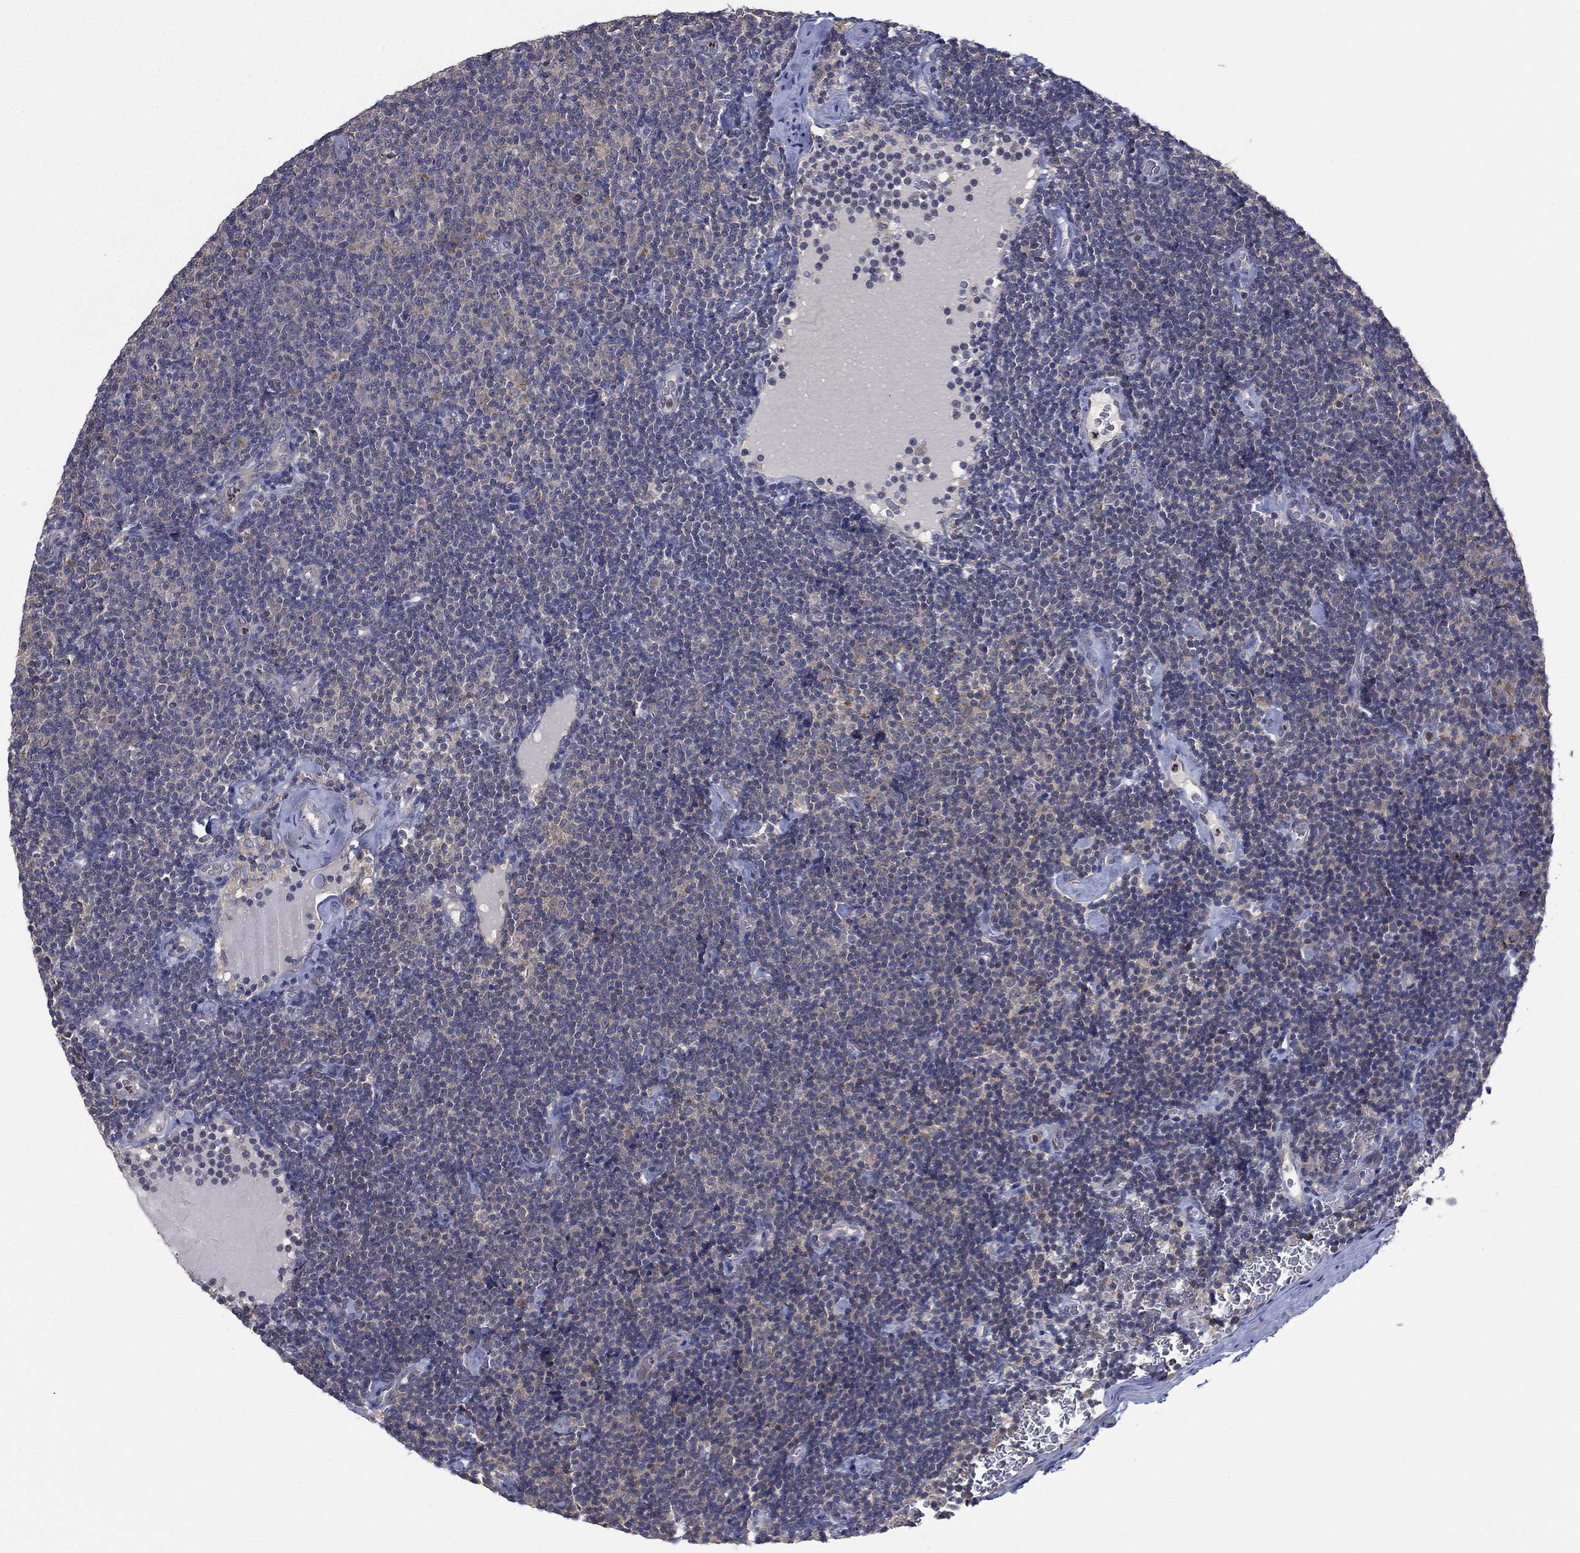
{"staining": {"intensity": "negative", "quantity": "none", "location": "none"}, "tissue": "lymphoma", "cell_type": "Tumor cells", "image_type": "cancer", "snomed": [{"axis": "morphology", "description": "Malignant lymphoma, non-Hodgkin's type, Low grade"}, {"axis": "topography", "description": "Lymph node"}], "caption": "Immunohistochemistry (IHC) of human lymphoma exhibits no positivity in tumor cells. Nuclei are stained in blue.", "gene": "MPP7", "patient": {"sex": "male", "age": 81}}